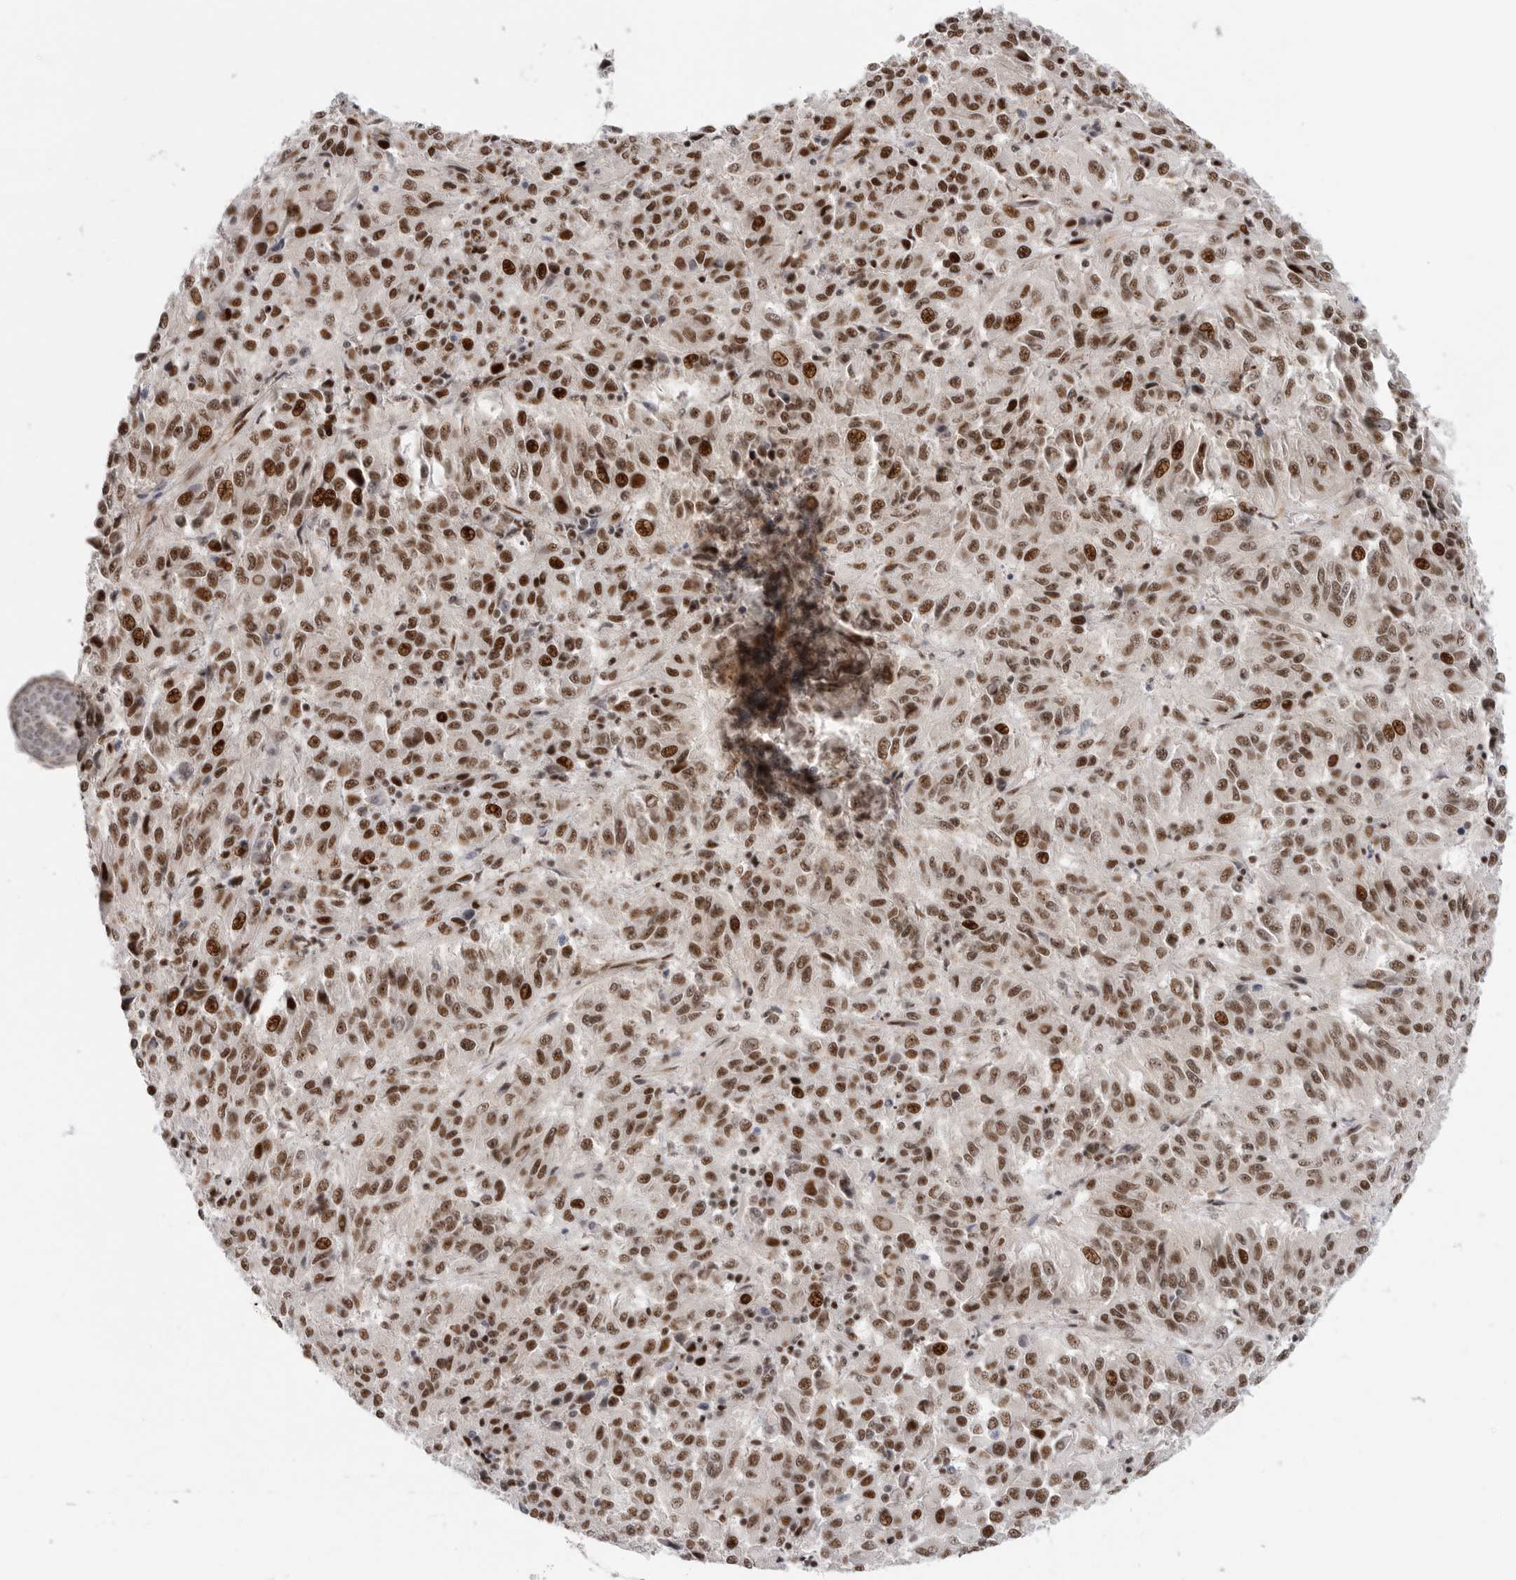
{"staining": {"intensity": "strong", "quantity": ">75%", "location": "nuclear"}, "tissue": "melanoma", "cell_type": "Tumor cells", "image_type": "cancer", "snomed": [{"axis": "morphology", "description": "Malignant melanoma, Metastatic site"}, {"axis": "topography", "description": "Lung"}], "caption": "Melanoma stained with a brown dye shows strong nuclear positive expression in approximately >75% of tumor cells.", "gene": "GPATCH2", "patient": {"sex": "male", "age": 64}}